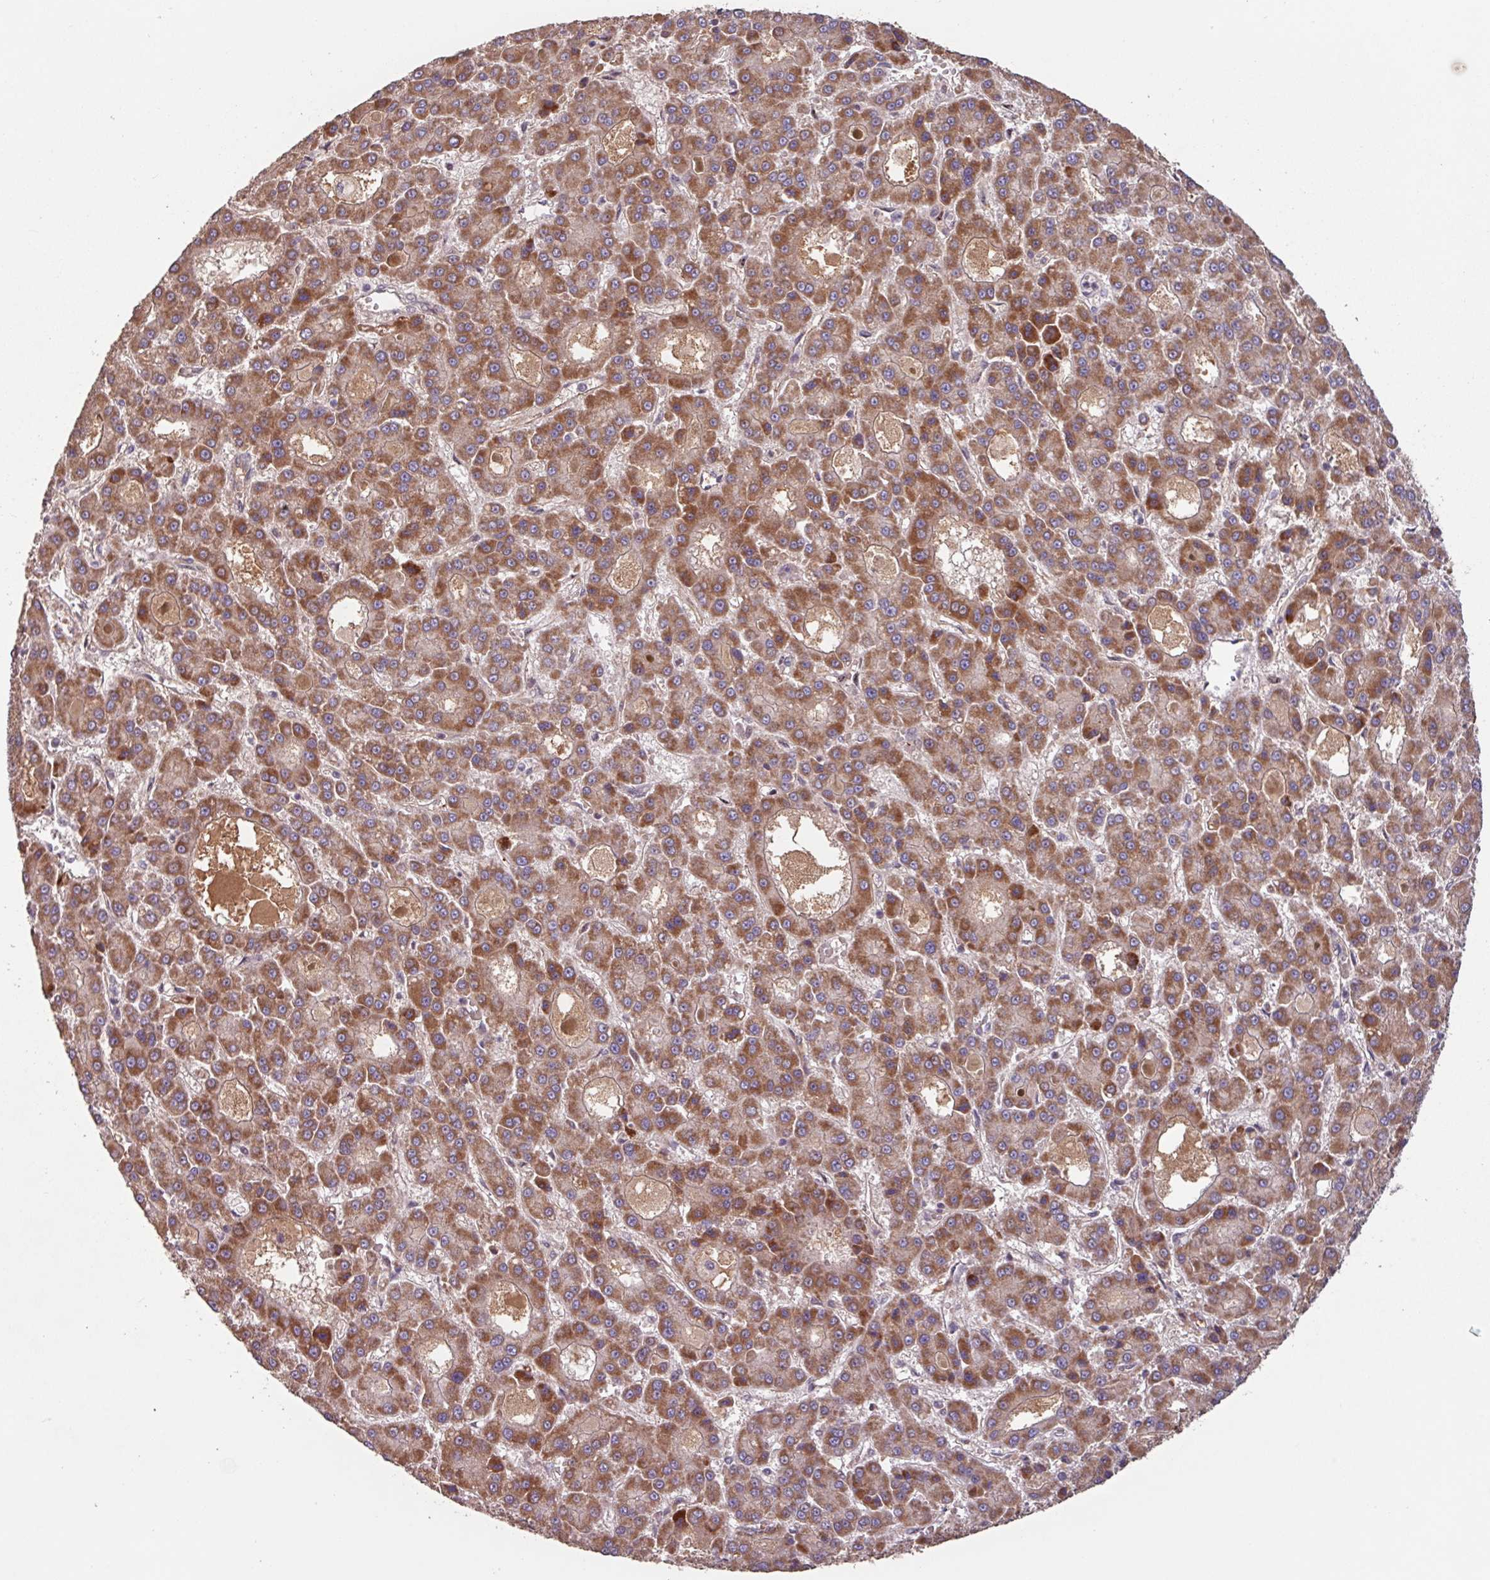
{"staining": {"intensity": "strong", "quantity": ">75%", "location": "cytoplasmic/membranous"}, "tissue": "liver cancer", "cell_type": "Tumor cells", "image_type": "cancer", "snomed": [{"axis": "morphology", "description": "Carcinoma, Hepatocellular, NOS"}, {"axis": "topography", "description": "Liver"}], "caption": "A micrograph of human liver cancer (hepatocellular carcinoma) stained for a protein displays strong cytoplasmic/membranous brown staining in tumor cells.", "gene": "TMEM88", "patient": {"sex": "male", "age": 70}}